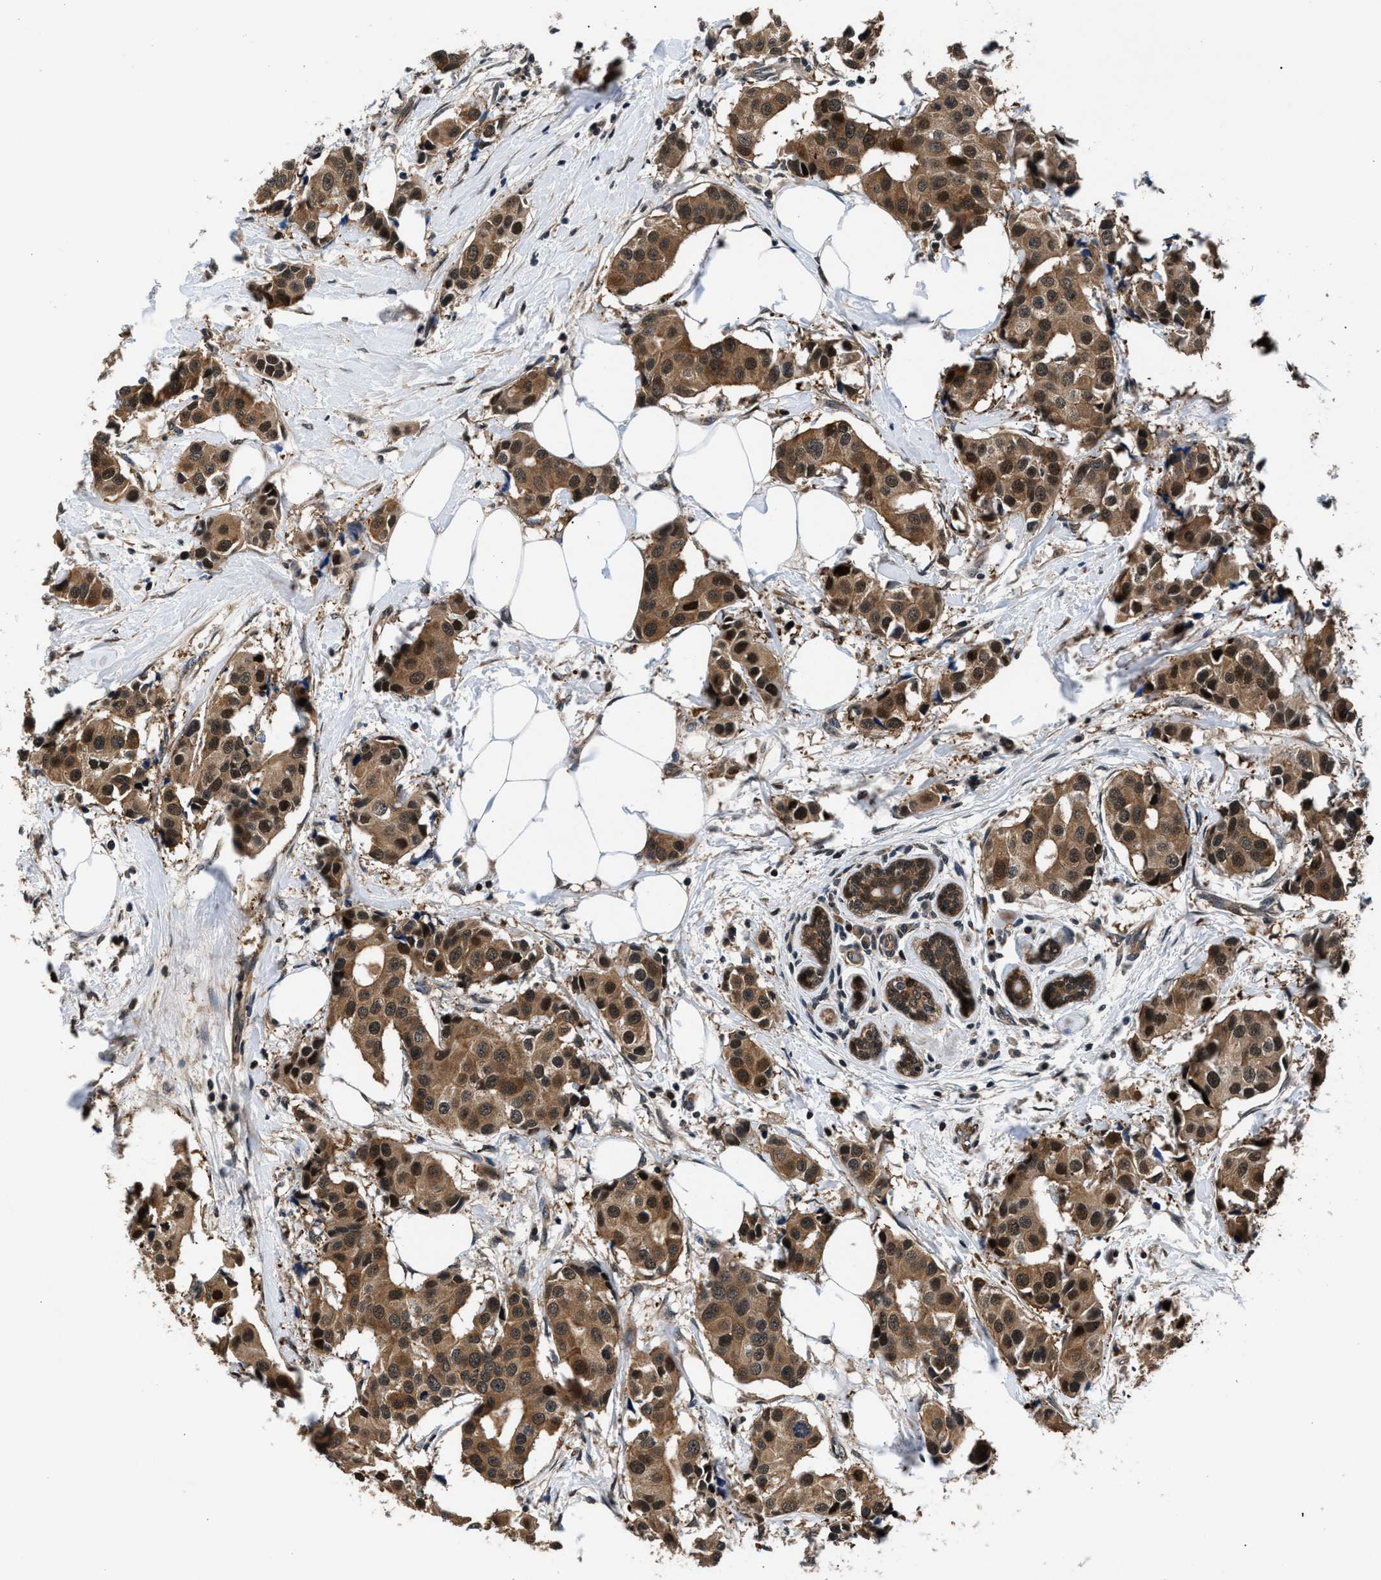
{"staining": {"intensity": "moderate", "quantity": ">75%", "location": "cytoplasmic/membranous,nuclear"}, "tissue": "breast cancer", "cell_type": "Tumor cells", "image_type": "cancer", "snomed": [{"axis": "morphology", "description": "Normal tissue, NOS"}, {"axis": "morphology", "description": "Duct carcinoma"}, {"axis": "topography", "description": "Breast"}], "caption": "Immunohistochemical staining of breast cancer shows medium levels of moderate cytoplasmic/membranous and nuclear protein staining in approximately >75% of tumor cells. (Stains: DAB (3,3'-diaminobenzidine) in brown, nuclei in blue, Microscopy: brightfield microscopy at high magnification).", "gene": "RBM33", "patient": {"sex": "female", "age": 39}}